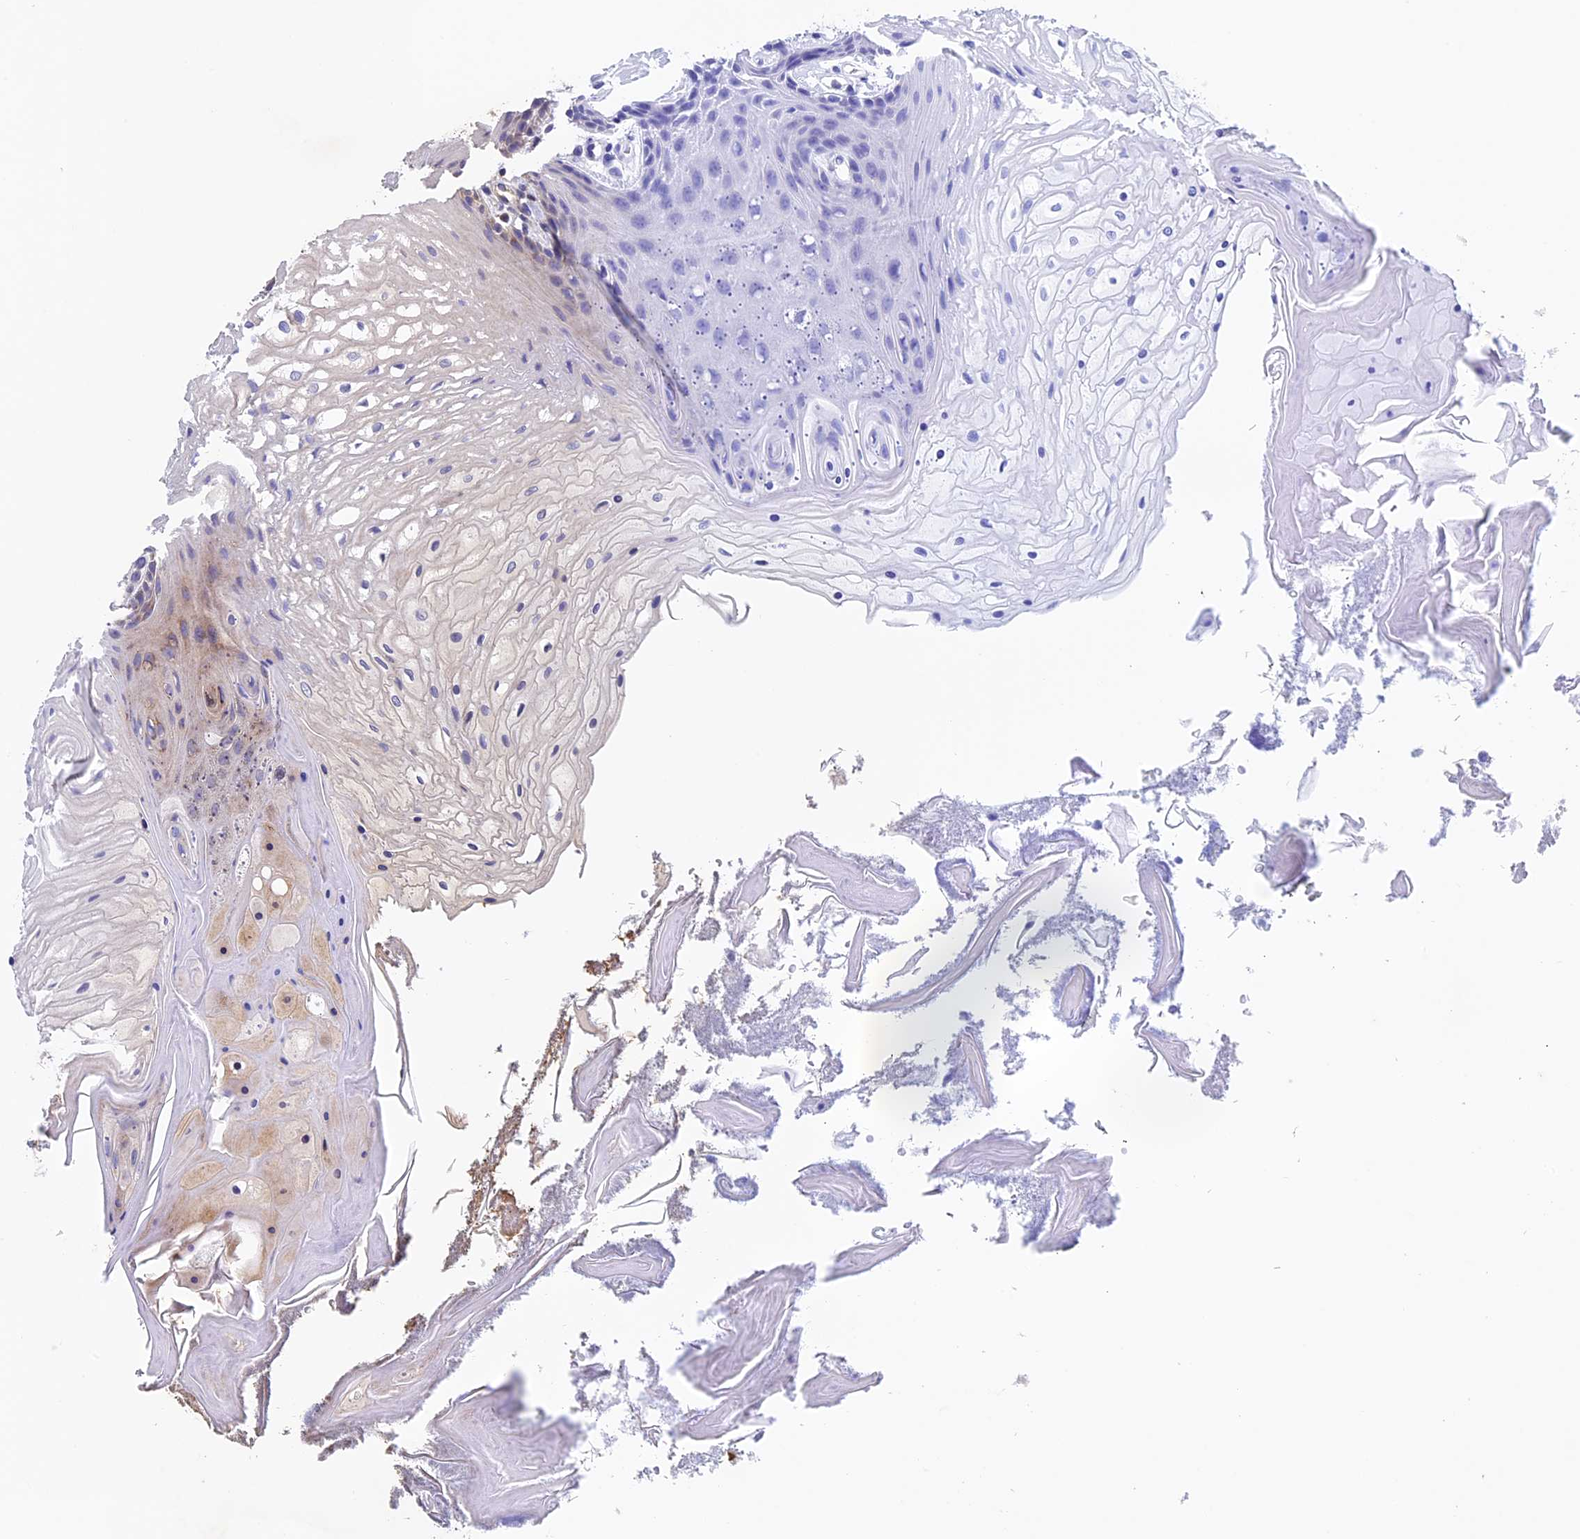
{"staining": {"intensity": "moderate", "quantity": "25%-75%", "location": "cytoplasmic/membranous"}, "tissue": "oral mucosa", "cell_type": "Squamous epithelial cells", "image_type": "normal", "snomed": [{"axis": "morphology", "description": "Normal tissue, NOS"}, {"axis": "topography", "description": "Oral tissue"}], "caption": "The image demonstrates immunohistochemical staining of normal oral mucosa. There is moderate cytoplasmic/membranous expression is present in approximately 25%-75% of squamous epithelial cells.", "gene": "RNF17", "patient": {"sex": "female", "age": 80}}